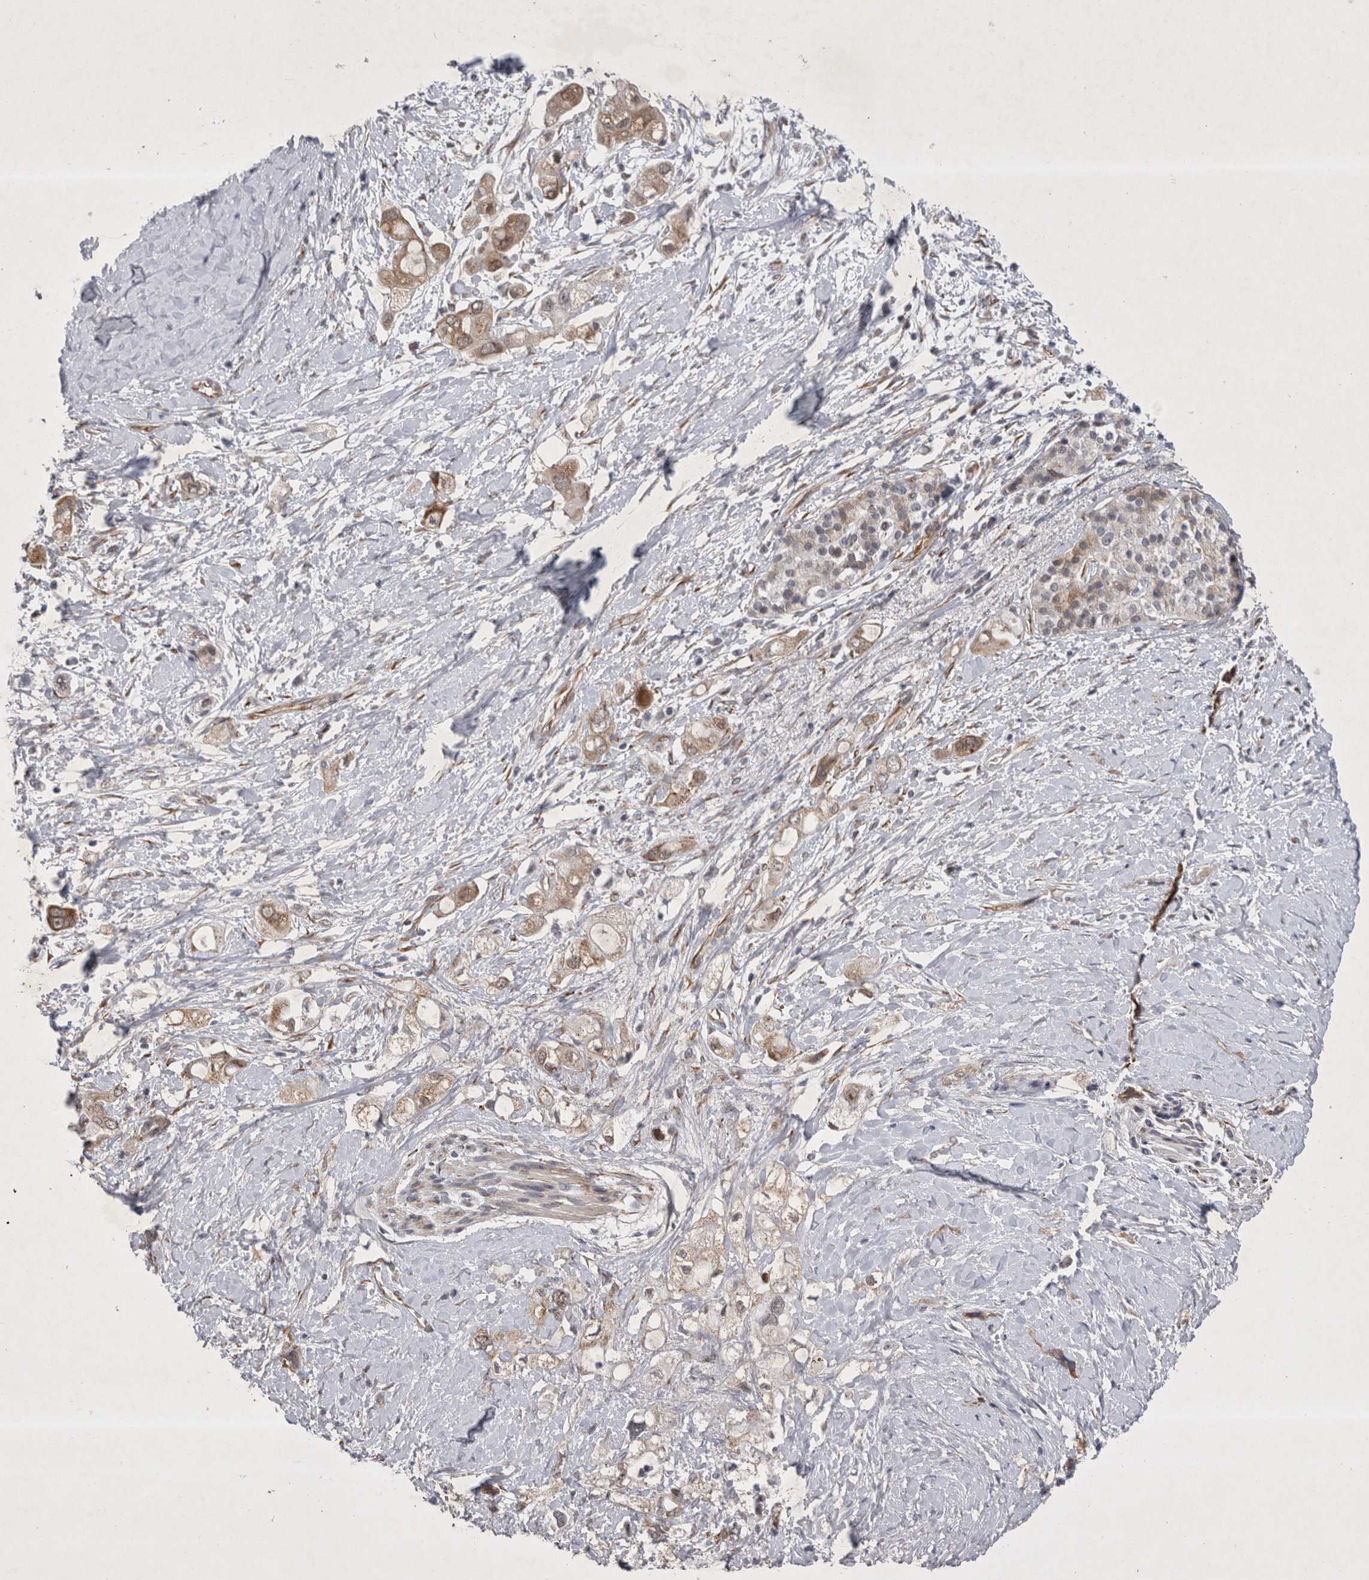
{"staining": {"intensity": "moderate", "quantity": ">75%", "location": "cytoplasmic/membranous"}, "tissue": "pancreatic cancer", "cell_type": "Tumor cells", "image_type": "cancer", "snomed": [{"axis": "morphology", "description": "Adenocarcinoma, NOS"}, {"axis": "topography", "description": "Pancreas"}], "caption": "Pancreatic cancer was stained to show a protein in brown. There is medium levels of moderate cytoplasmic/membranous positivity in approximately >75% of tumor cells.", "gene": "PARP11", "patient": {"sex": "female", "age": 56}}